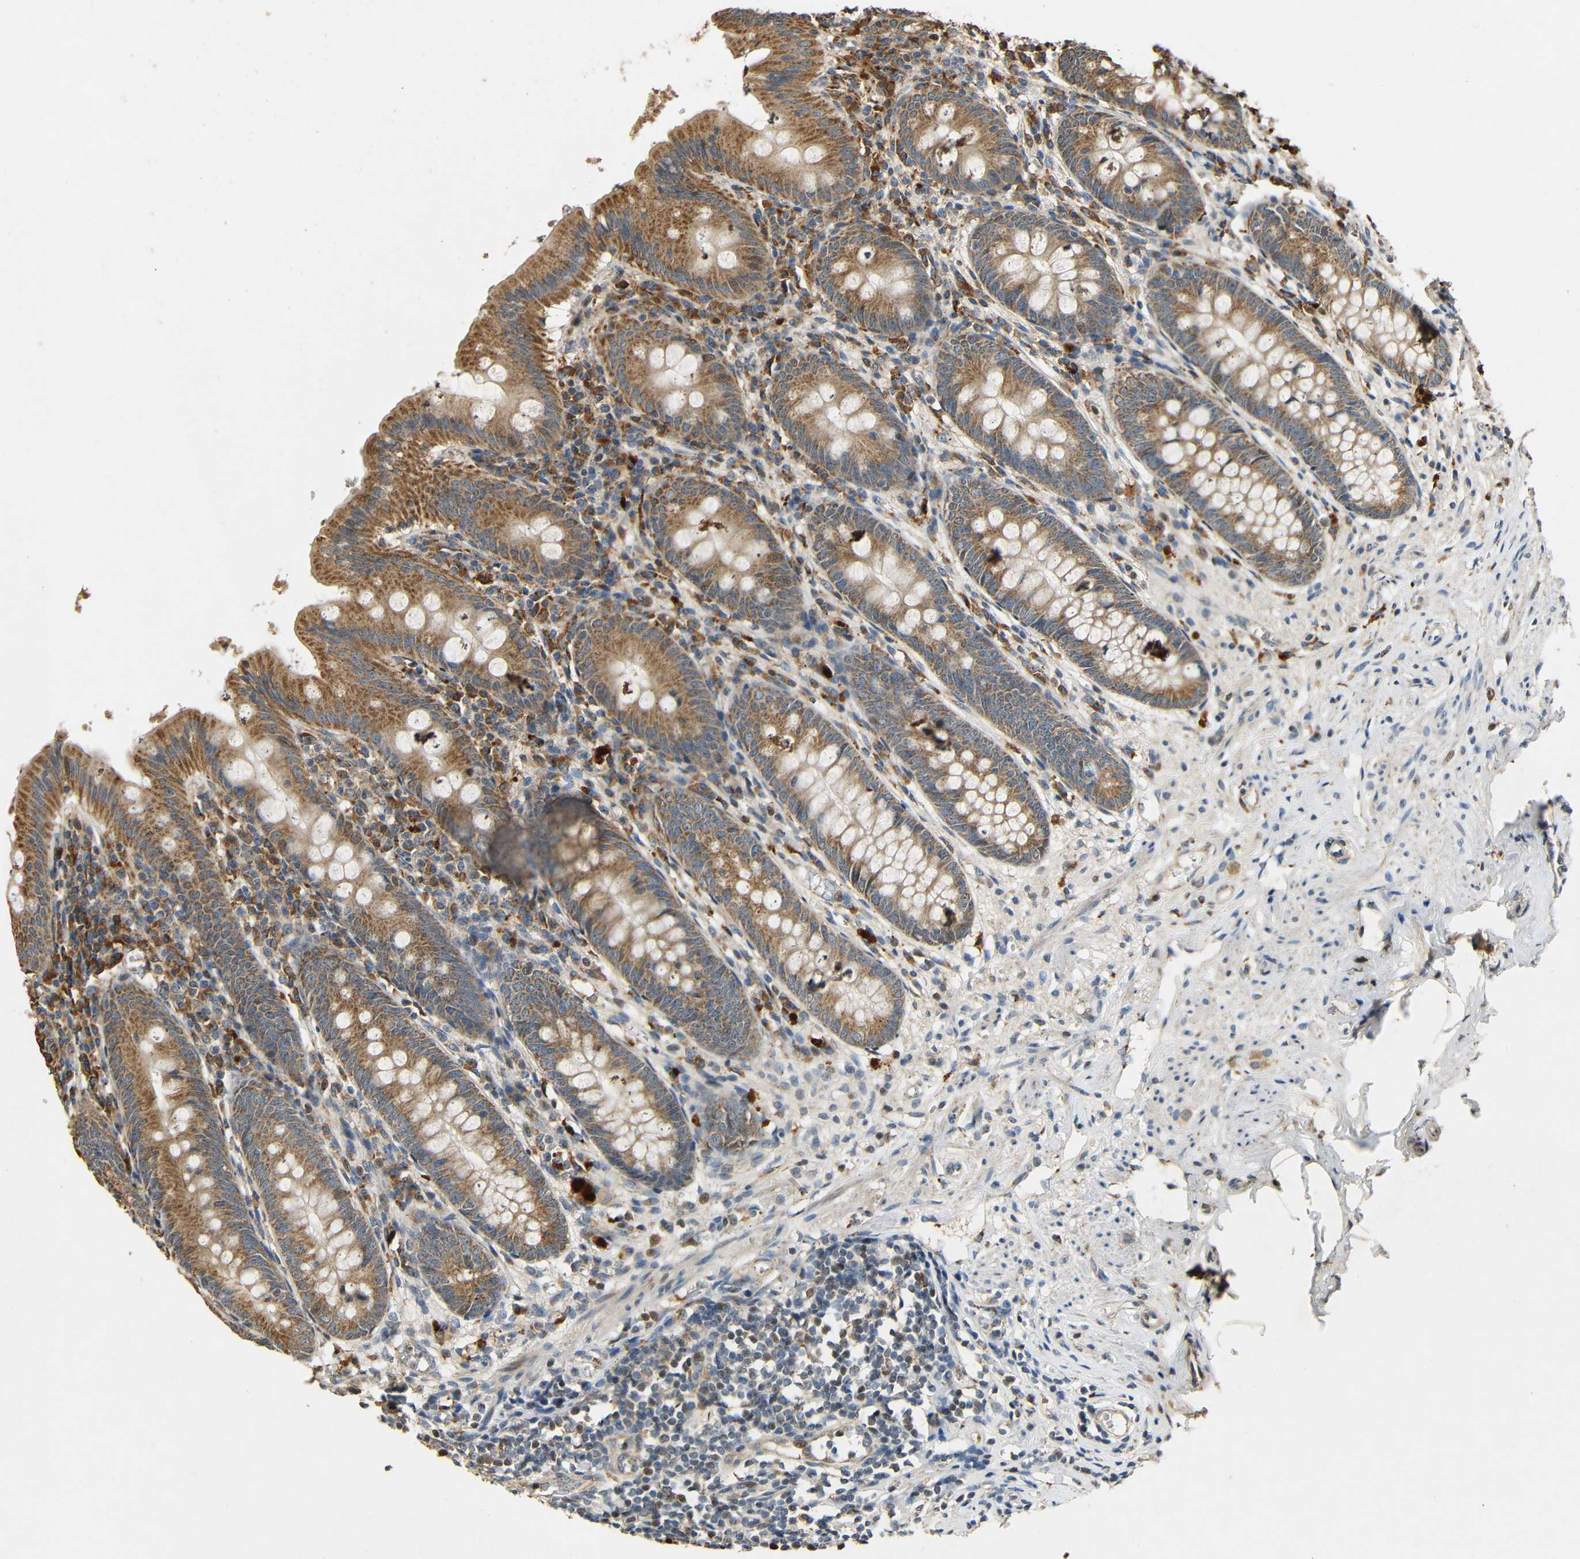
{"staining": {"intensity": "moderate", "quantity": ">75%", "location": "cytoplasmic/membranous"}, "tissue": "appendix", "cell_type": "Glandular cells", "image_type": "normal", "snomed": [{"axis": "morphology", "description": "Normal tissue, NOS"}, {"axis": "topography", "description": "Appendix"}], "caption": "Immunohistochemical staining of unremarkable appendix reveals medium levels of moderate cytoplasmic/membranous positivity in approximately >75% of glandular cells.", "gene": "KAZALD1", "patient": {"sex": "male", "age": 56}}